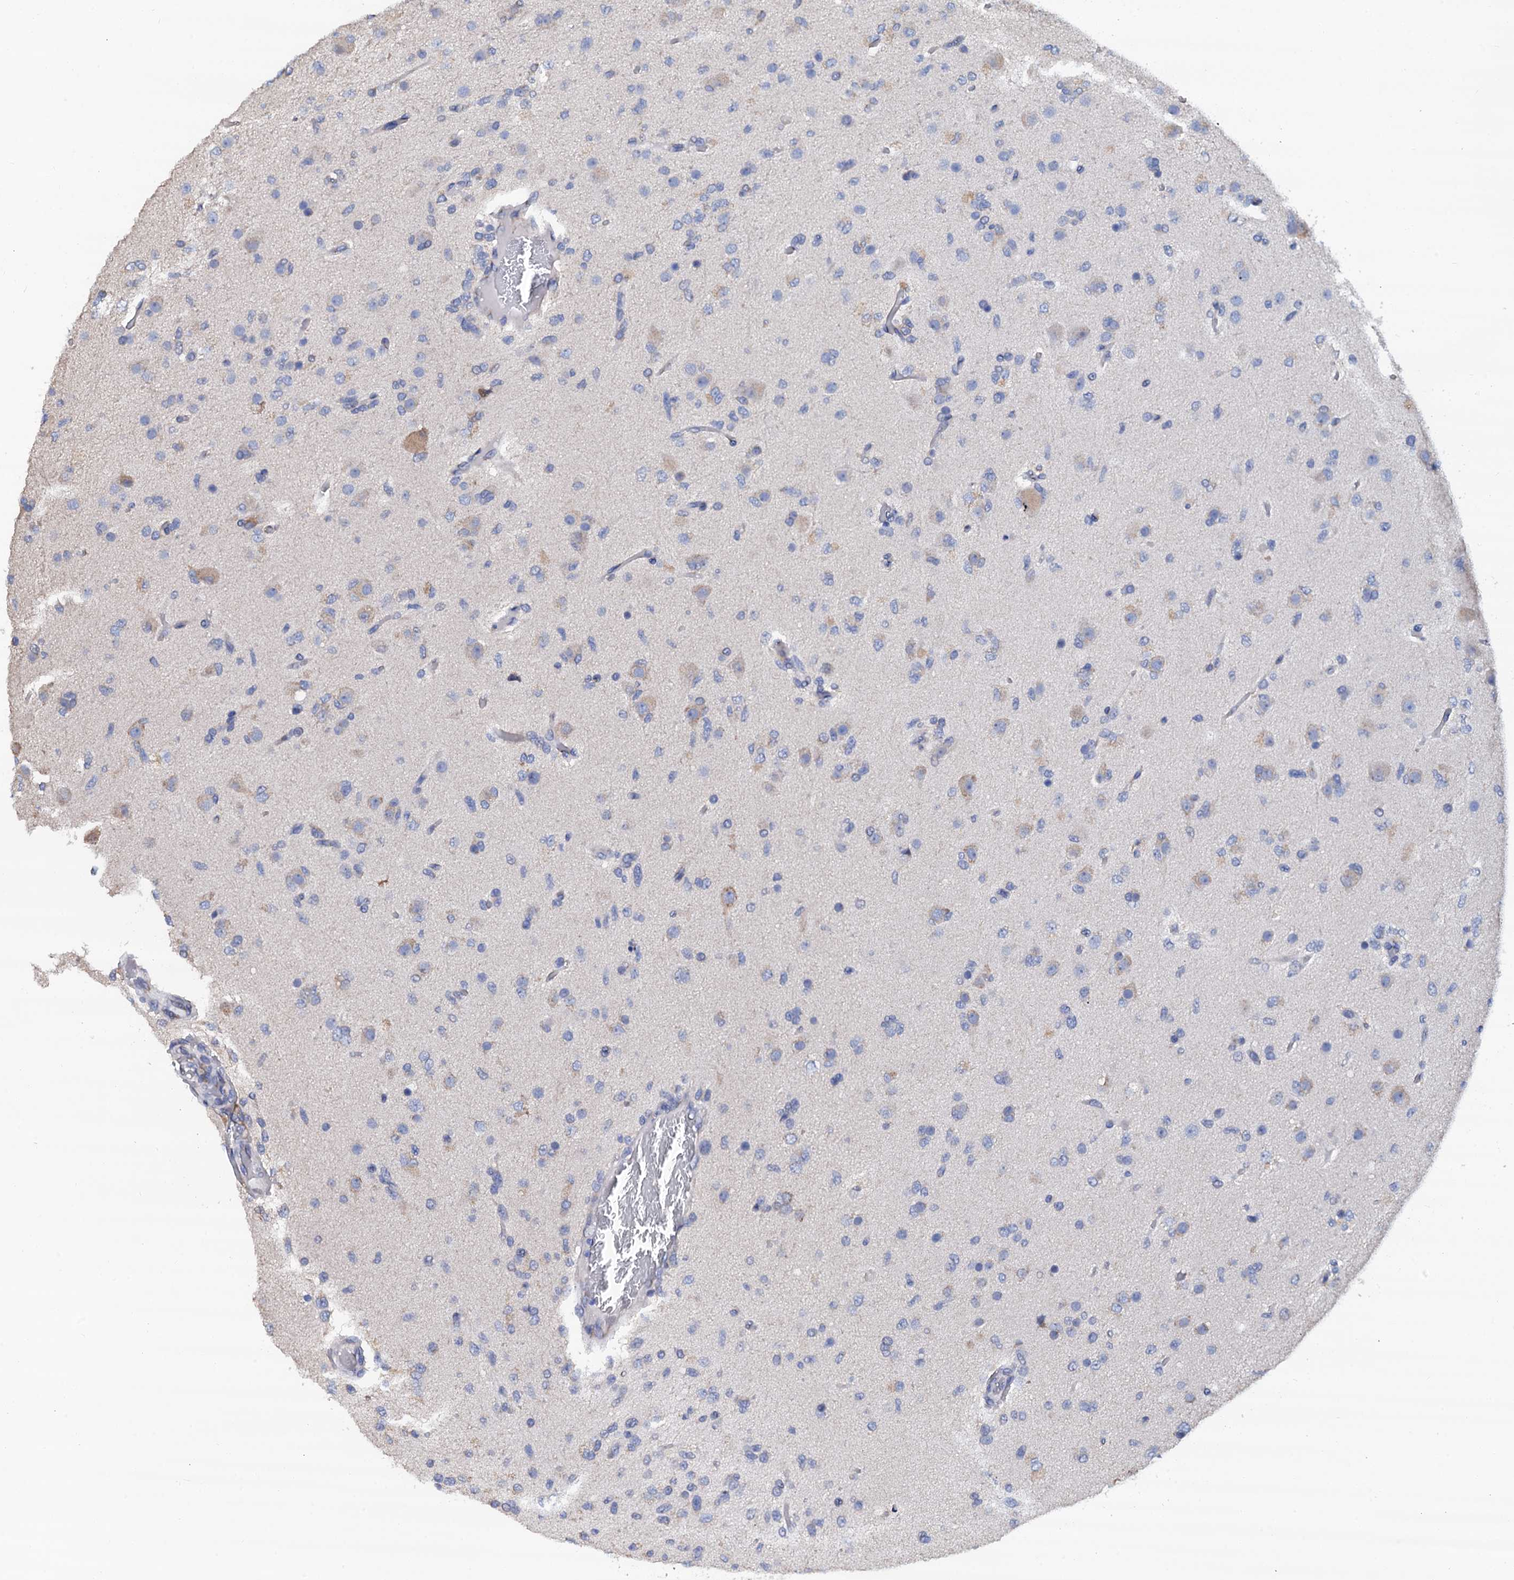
{"staining": {"intensity": "weak", "quantity": "<25%", "location": "cytoplasmic/membranous"}, "tissue": "glioma", "cell_type": "Tumor cells", "image_type": "cancer", "snomed": [{"axis": "morphology", "description": "Glioma, malignant, High grade"}, {"axis": "topography", "description": "Brain"}], "caption": "IHC of glioma demonstrates no positivity in tumor cells.", "gene": "AKAP3", "patient": {"sex": "female", "age": 74}}